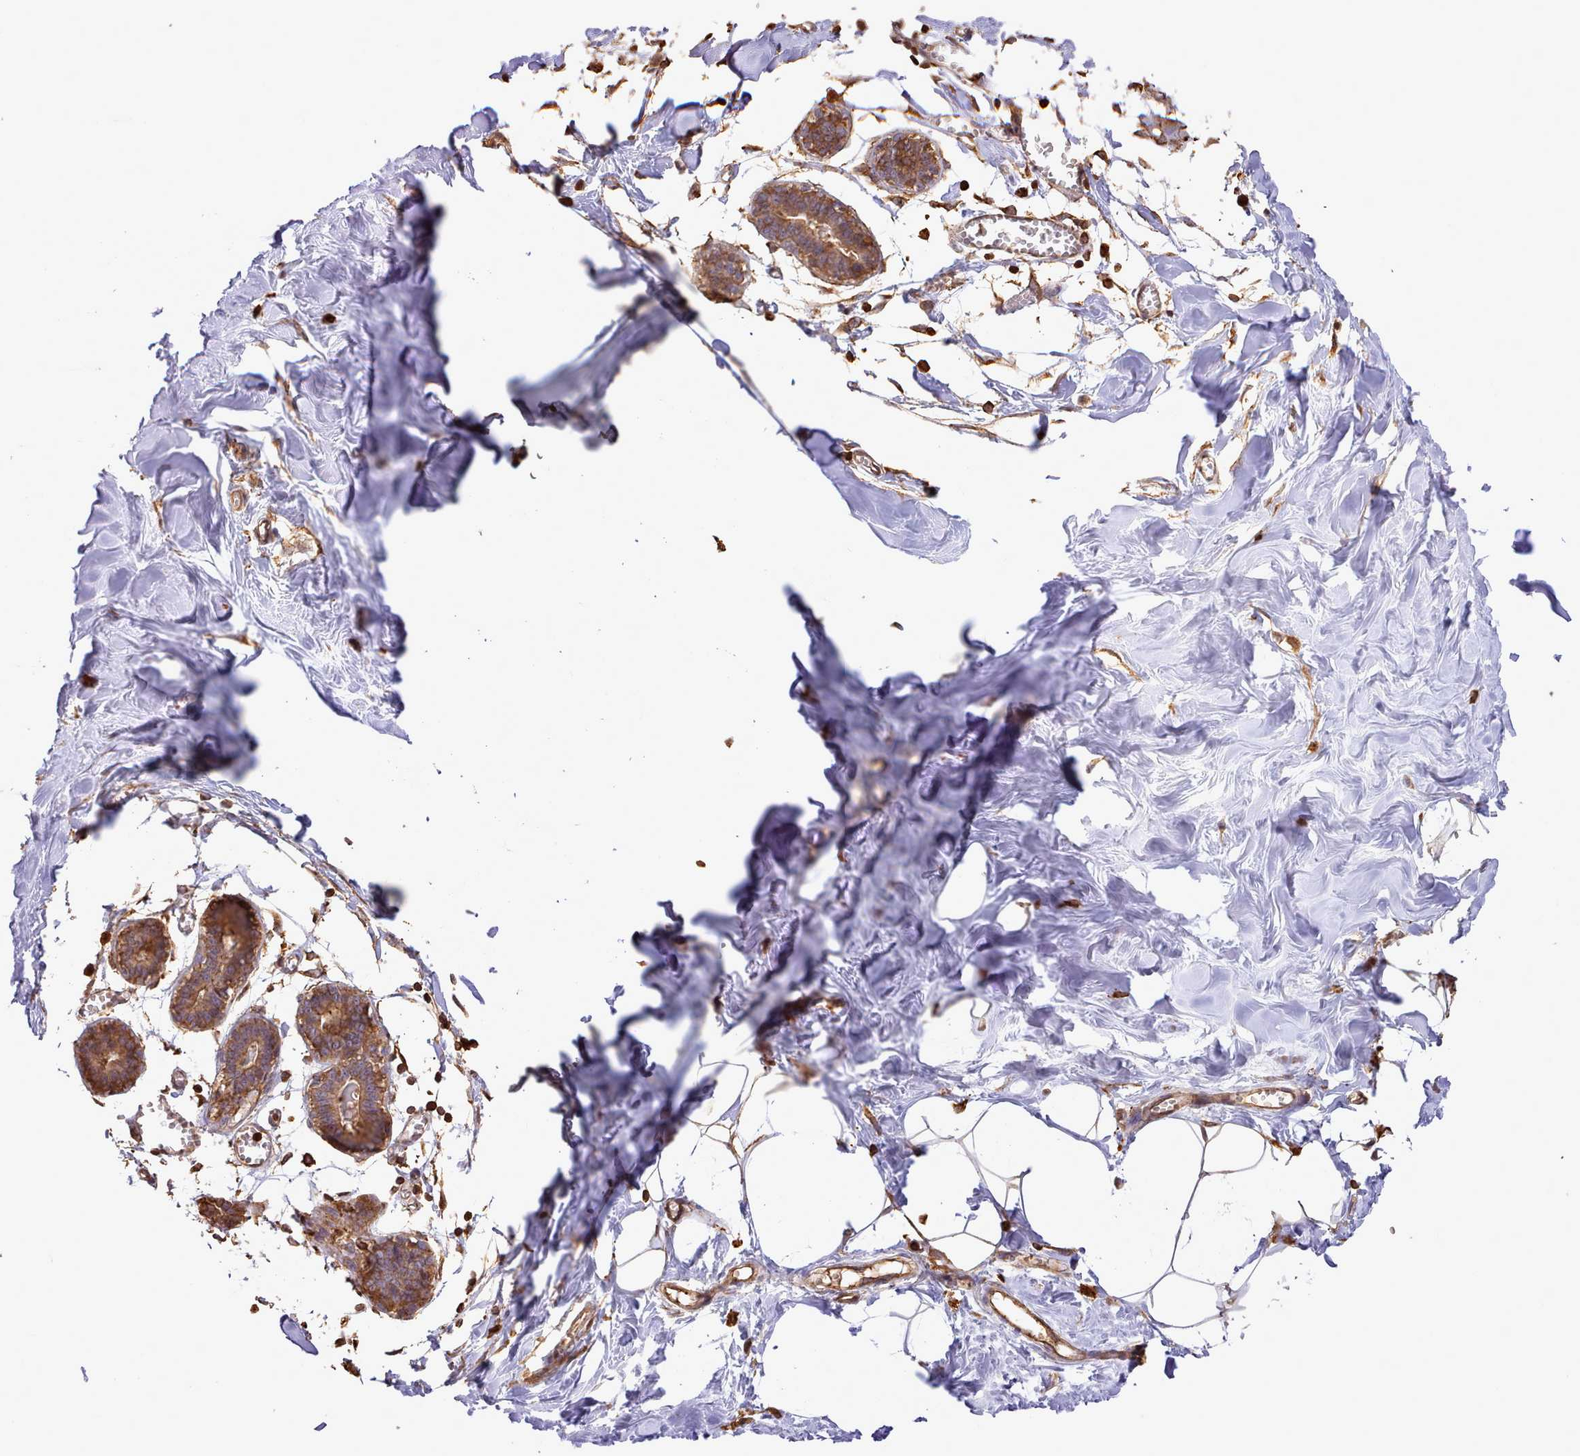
{"staining": {"intensity": "moderate", "quantity": ">75%", "location": "cytoplasmic/membranous"}, "tissue": "breast", "cell_type": "Adipocytes", "image_type": "normal", "snomed": [{"axis": "morphology", "description": "Normal tissue, NOS"}, {"axis": "topography", "description": "Breast"}], "caption": "Immunohistochemistry (IHC) image of benign human breast stained for a protein (brown), which exhibits medium levels of moderate cytoplasmic/membranous positivity in approximately >75% of adipocytes.", "gene": "CAPZA1", "patient": {"sex": "female", "age": 27}}